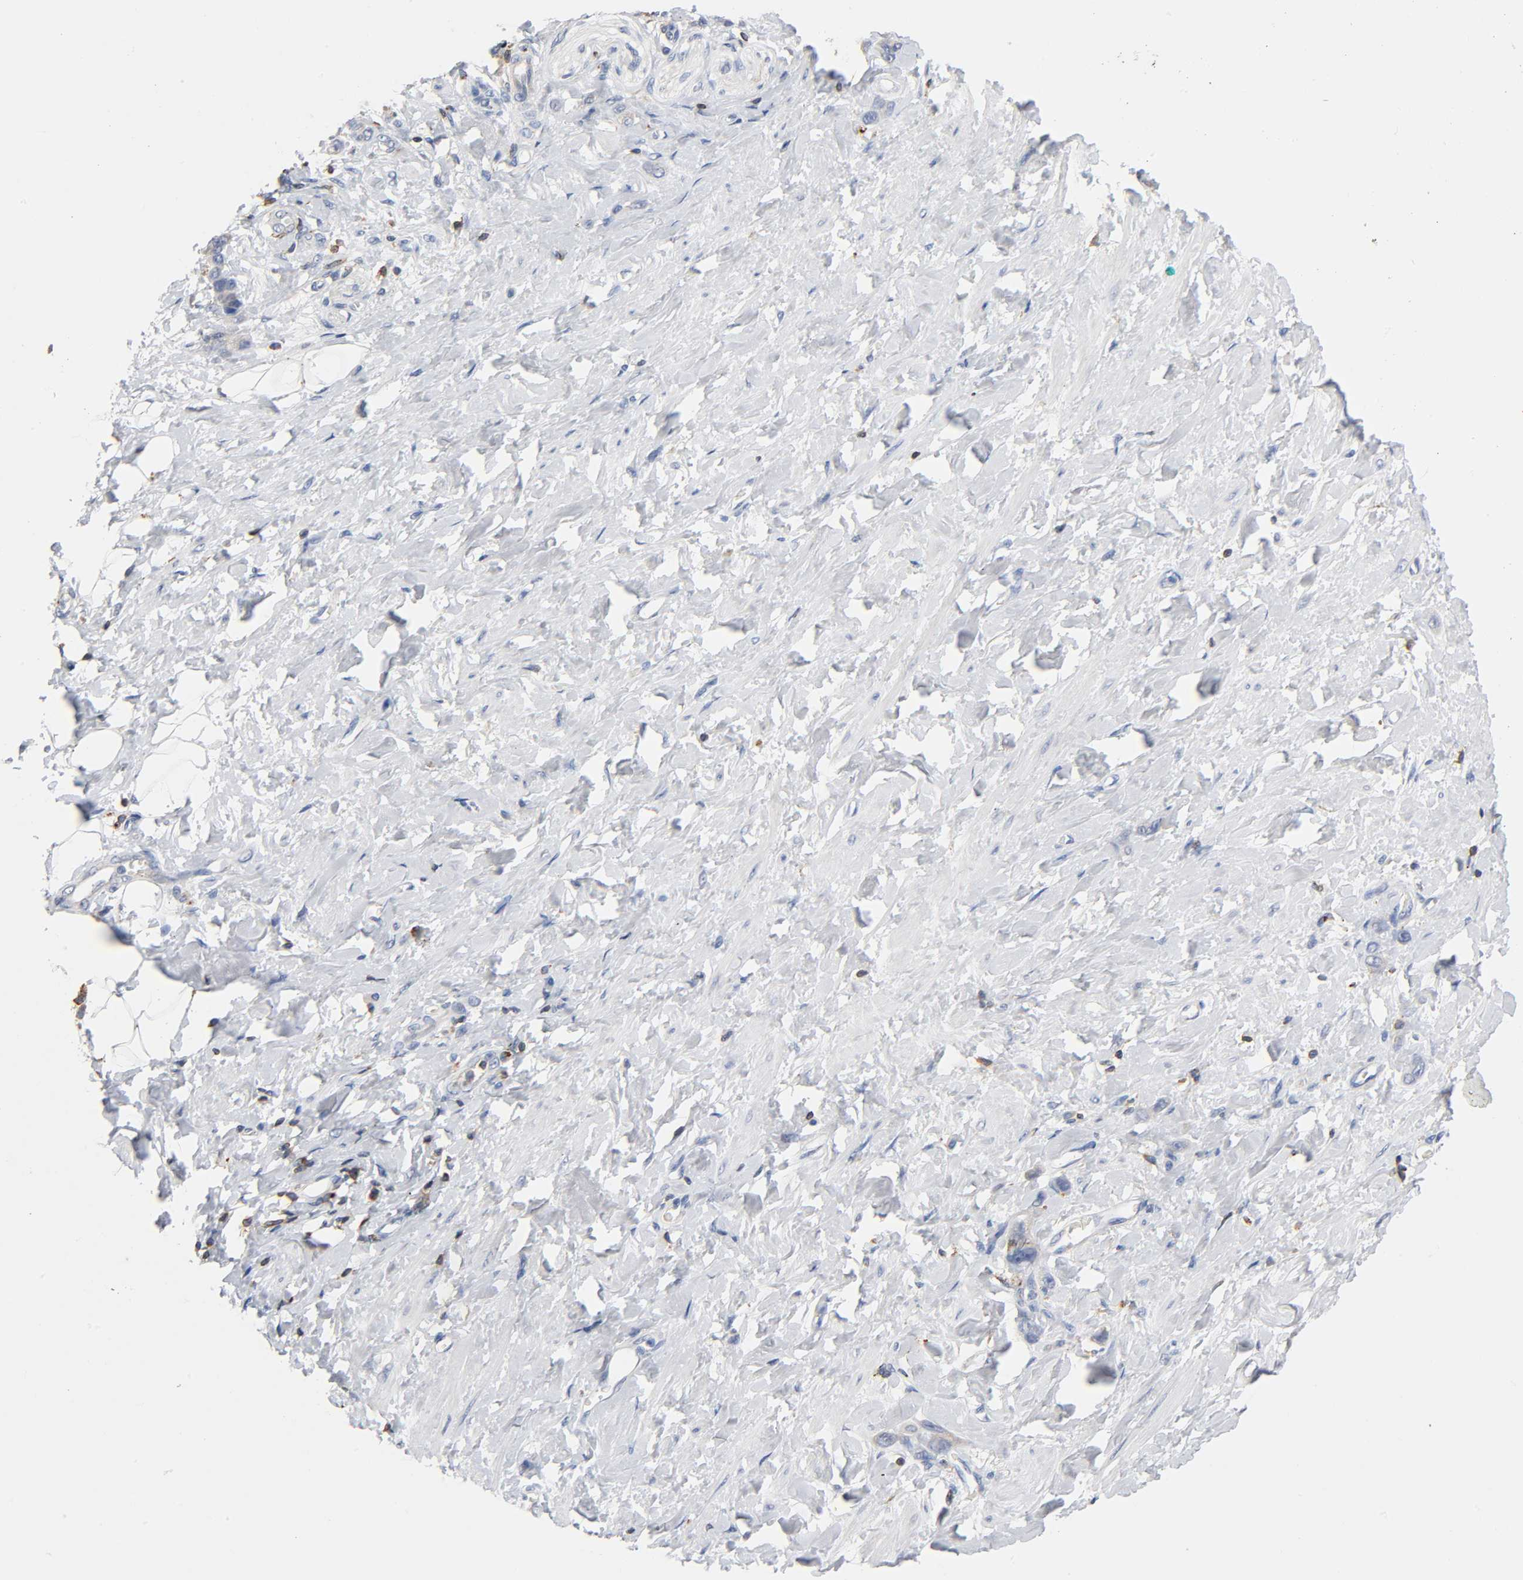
{"staining": {"intensity": "negative", "quantity": "none", "location": "none"}, "tissue": "stomach cancer", "cell_type": "Tumor cells", "image_type": "cancer", "snomed": [{"axis": "morphology", "description": "Adenocarcinoma, NOS"}, {"axis": "topography", "description": "Stomach"}], "caption": "Stomach cancer stained for a protein using IHC reveals no staining tumor cells.", "gene": "UCKL1", "patient": {"sex": "male", "age": 82}}